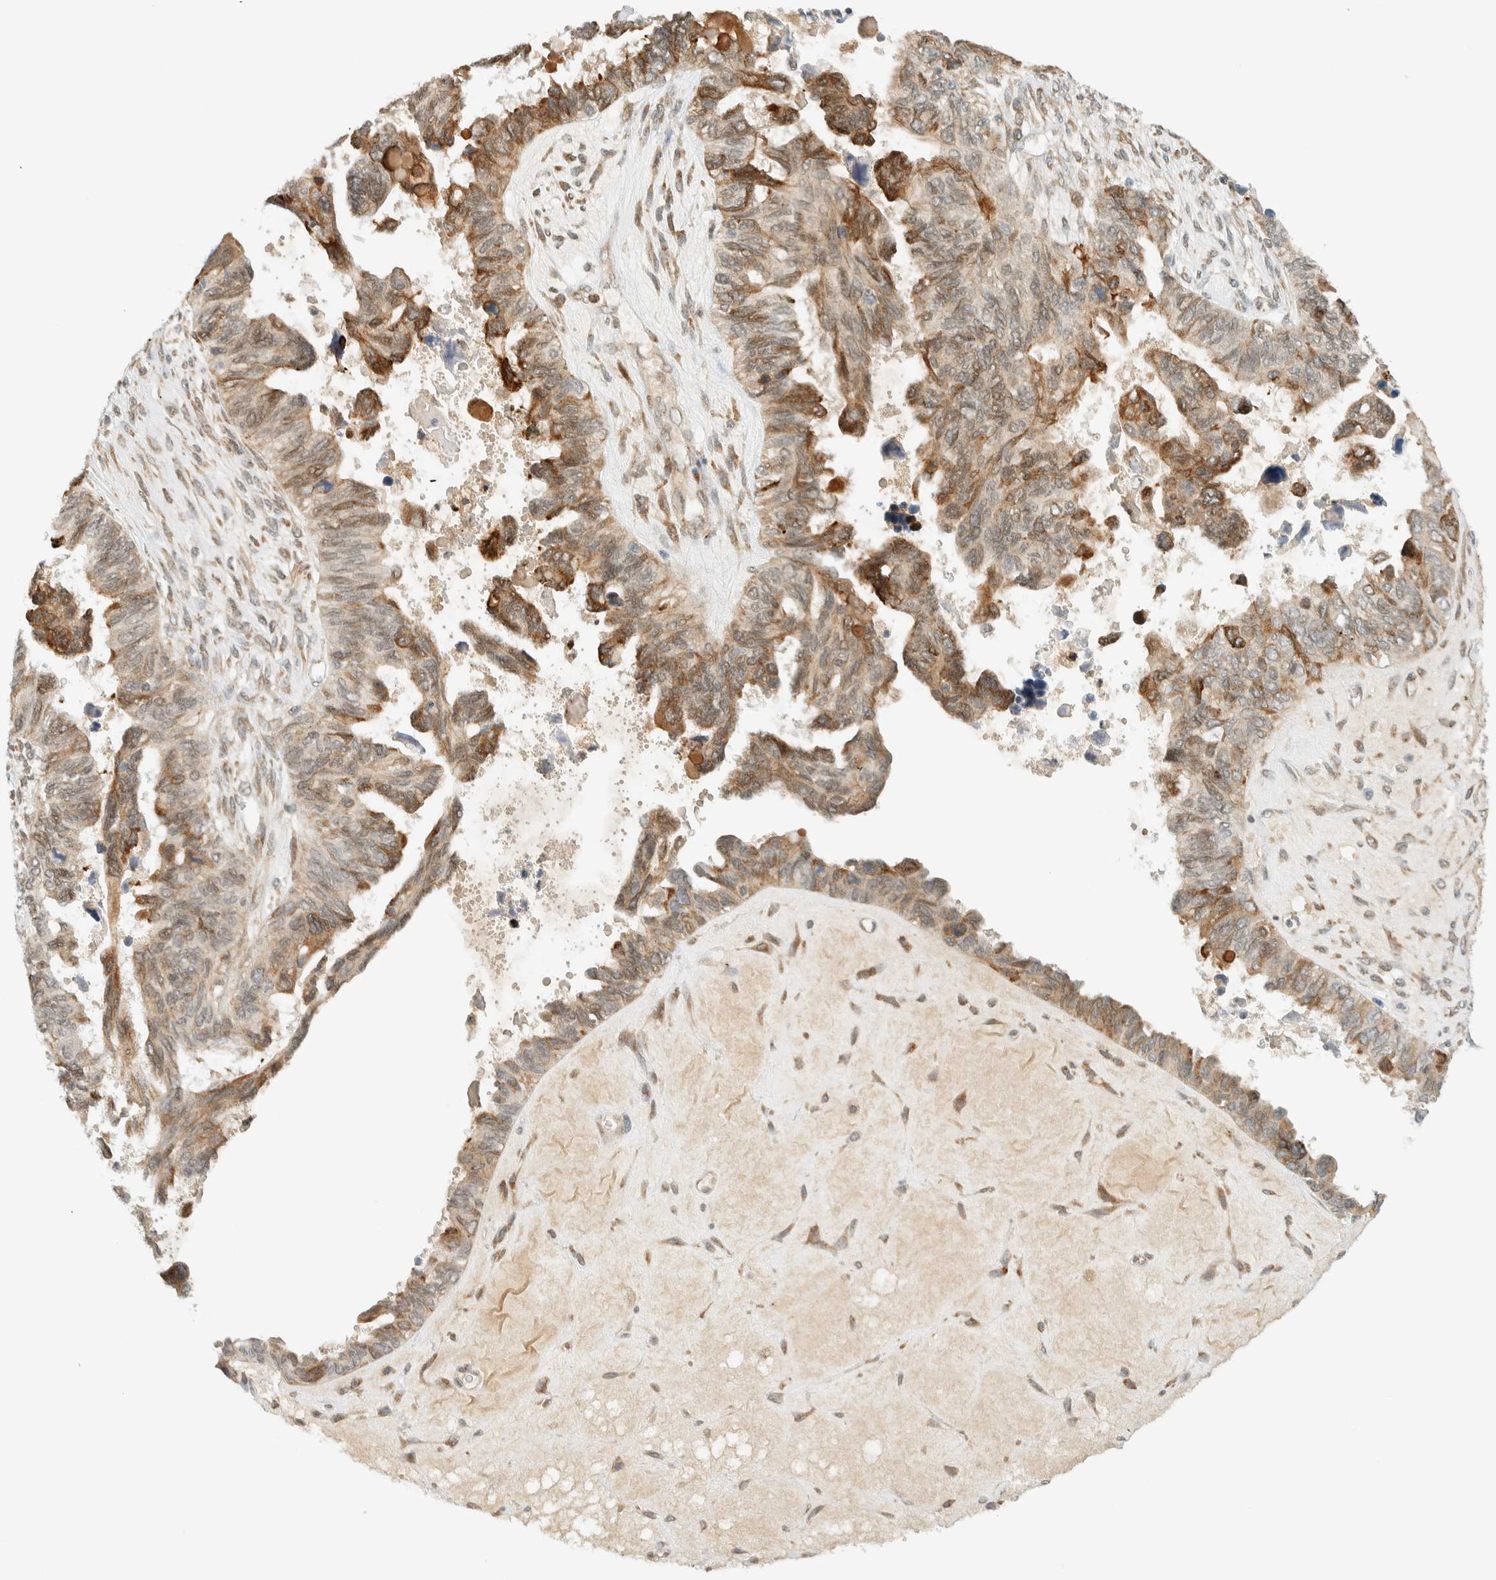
{"staining": {"intensity": "moderate", "quantity": "25%-75%", "location": "cytoplasmic/membranous"}, "tissue": "ovarian cancer", "cell_type": "Tumor cells", "image_type": "cancer", "snomed": [{"axis": "morphology", "description": "Cystadenocarcinoma, serous, NOS"}, {"axis": "topography", "description": "Ovary"}], "caption": "Immunohistochemistry (DAB) staining of ovarian cancer demonstrates moderate cytoplasmic/membranous protein expression in about 25%-75% of tumor cells.", "gene": "ITPRID1", "patient": {"sex": "female", "age": 79}}